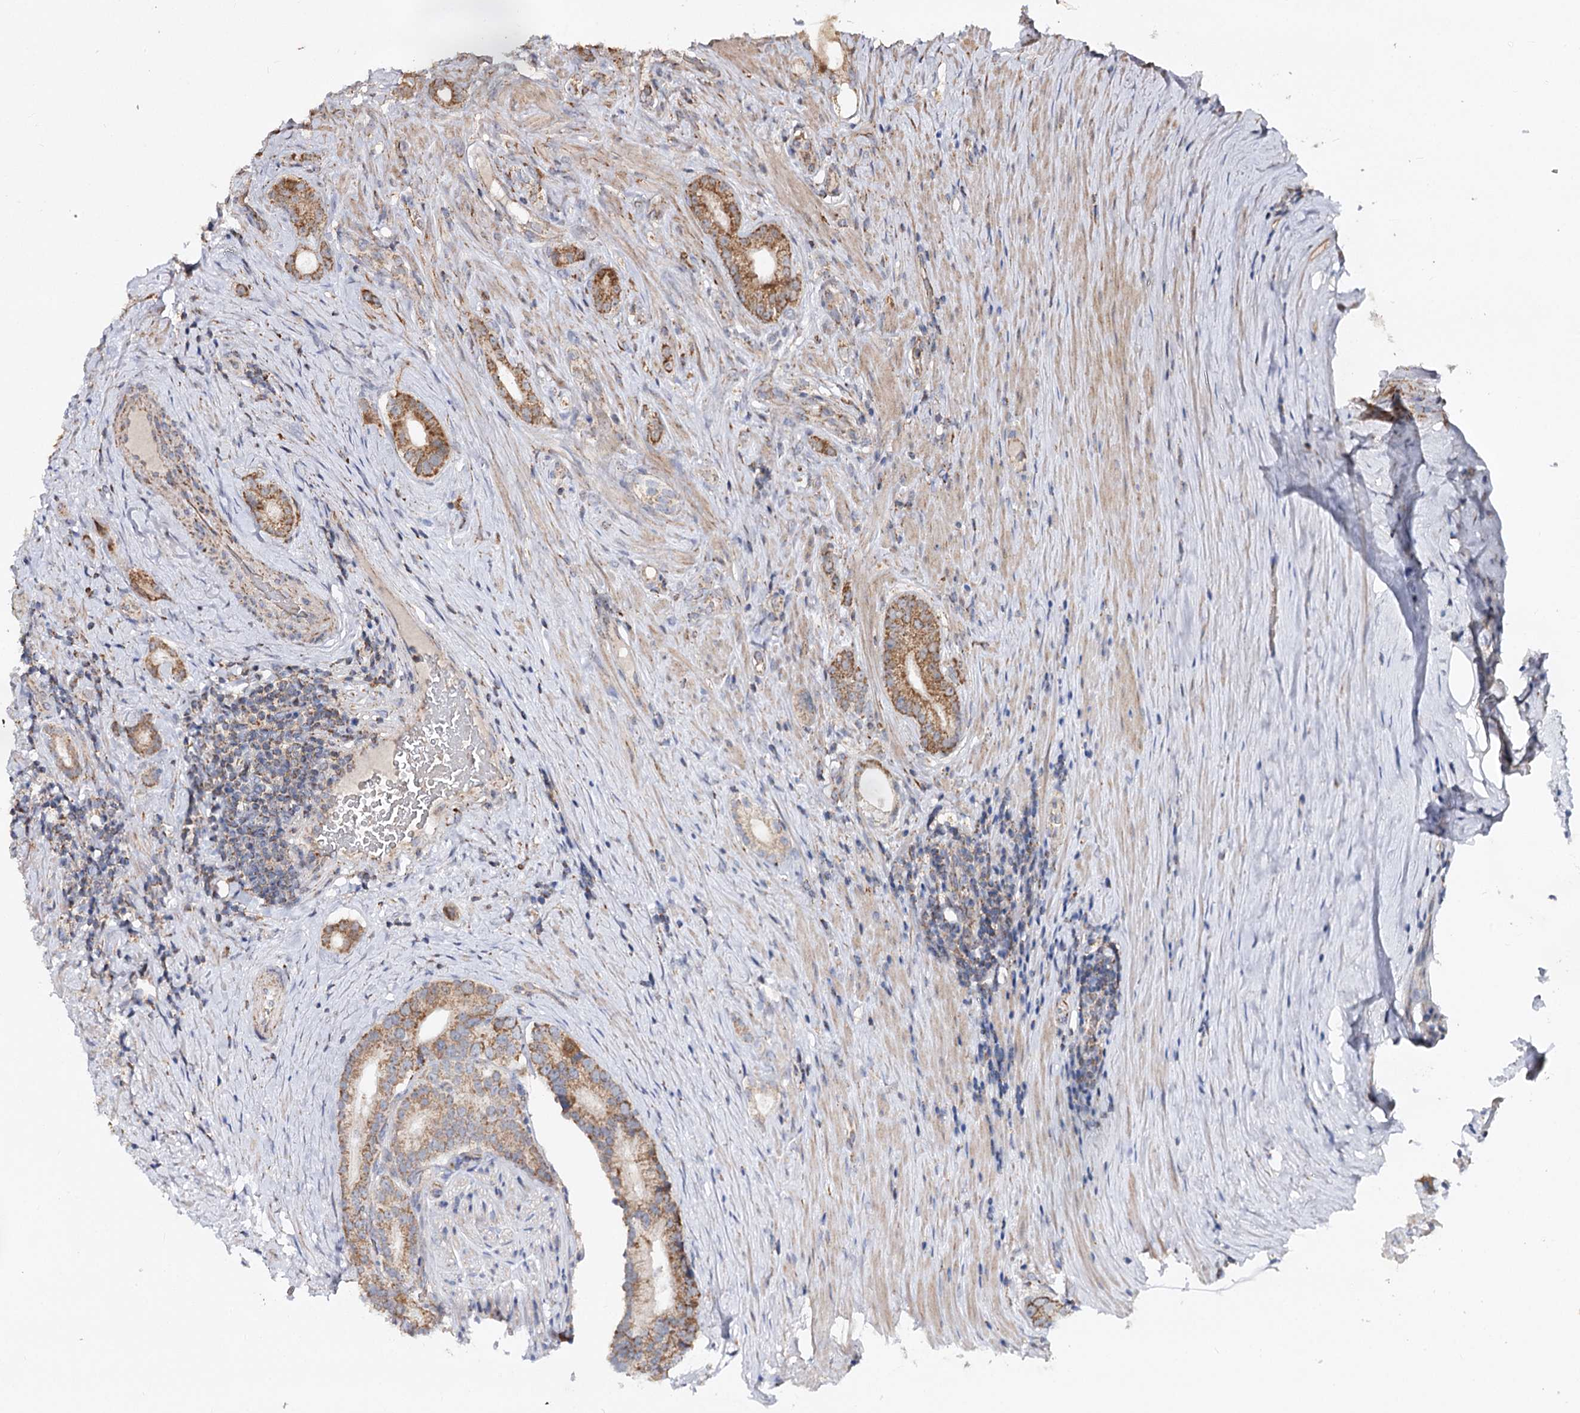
{"staining": {"intensity": "moderate", "quantity": ">75%", "location": "cytoplasmic/membranous"}, "tissue": "prostate cancer", "cell_type": "Tumor cells", "image_type": "cancer", "snomed": [{"axis": "morphology", "description": "Adenocarcinoma, Low grade"}, {"axis": "topography", "description": "Prostate"}], "caption": "This photomicrograph displays prostate cancer stained with immunohistochemistry to label a protein in brown. The cytoplasmic/membranous of tumor cells show moderate positivity for the protein. Nuclei are counter-stained blue.", "gene": "MINDY3", "patient": {"sex": "male", "age": 71}}